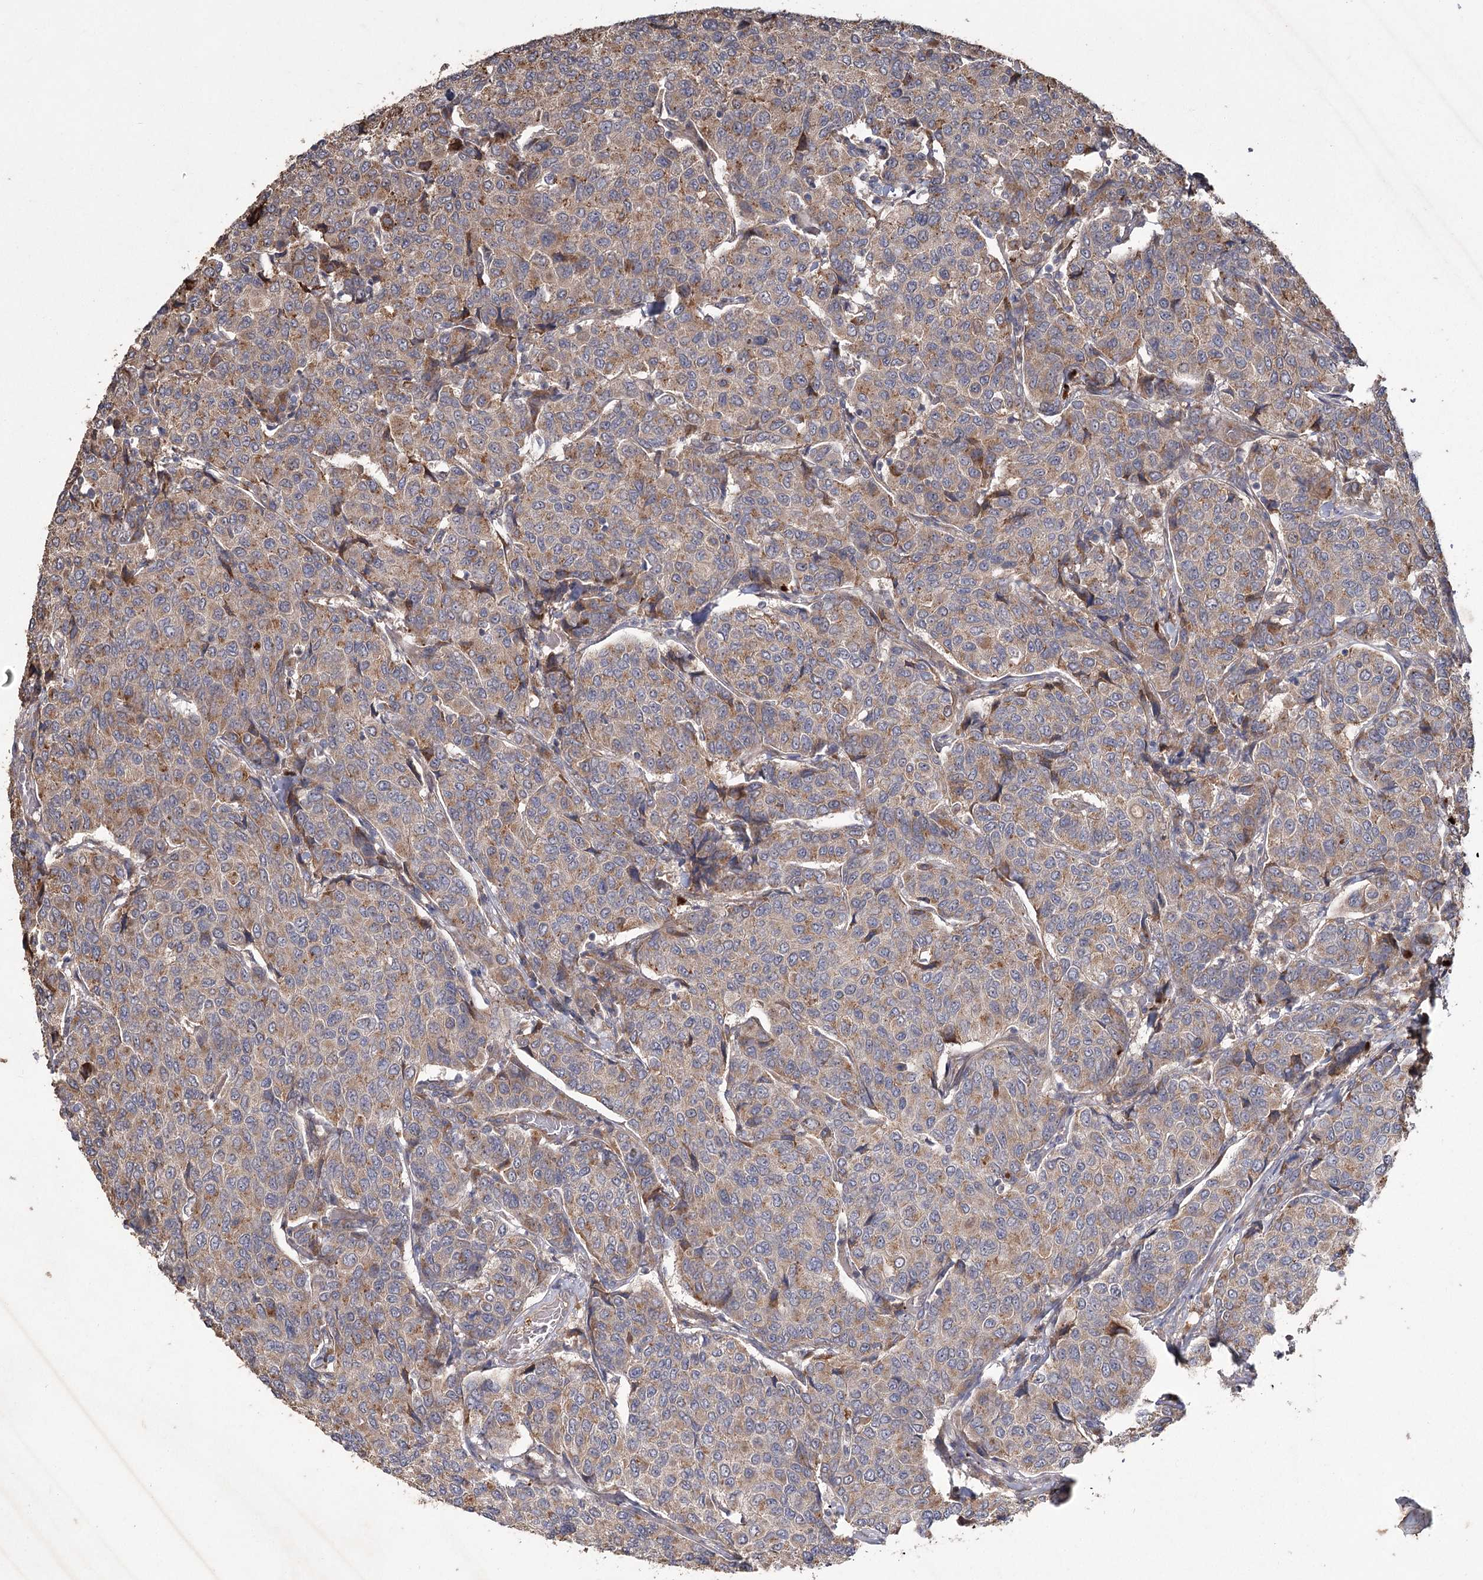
{"staining": {"intensity": "weak", "quantity": ">75%", "location": "cytoplasmic/membranous"}, "tissue": "breast cancer", "cell_type": "Tumor cells", "image_type": "cancer", "snomed": [{"axis": "morphology", "description": "Duct carcinoma"}, {"axis": "topography", "description": "Breast"}], "caption": "Protein staining of breast intraductal carcinoma tissue displays weak cytoplasmic/membranous positivity in approximately >75% of tumor cells. (DAB IHC, brown staining for protein, blue staining for nuclei).", "gene": "RIN2", "patient": {"sex": "female", "age": 55}}